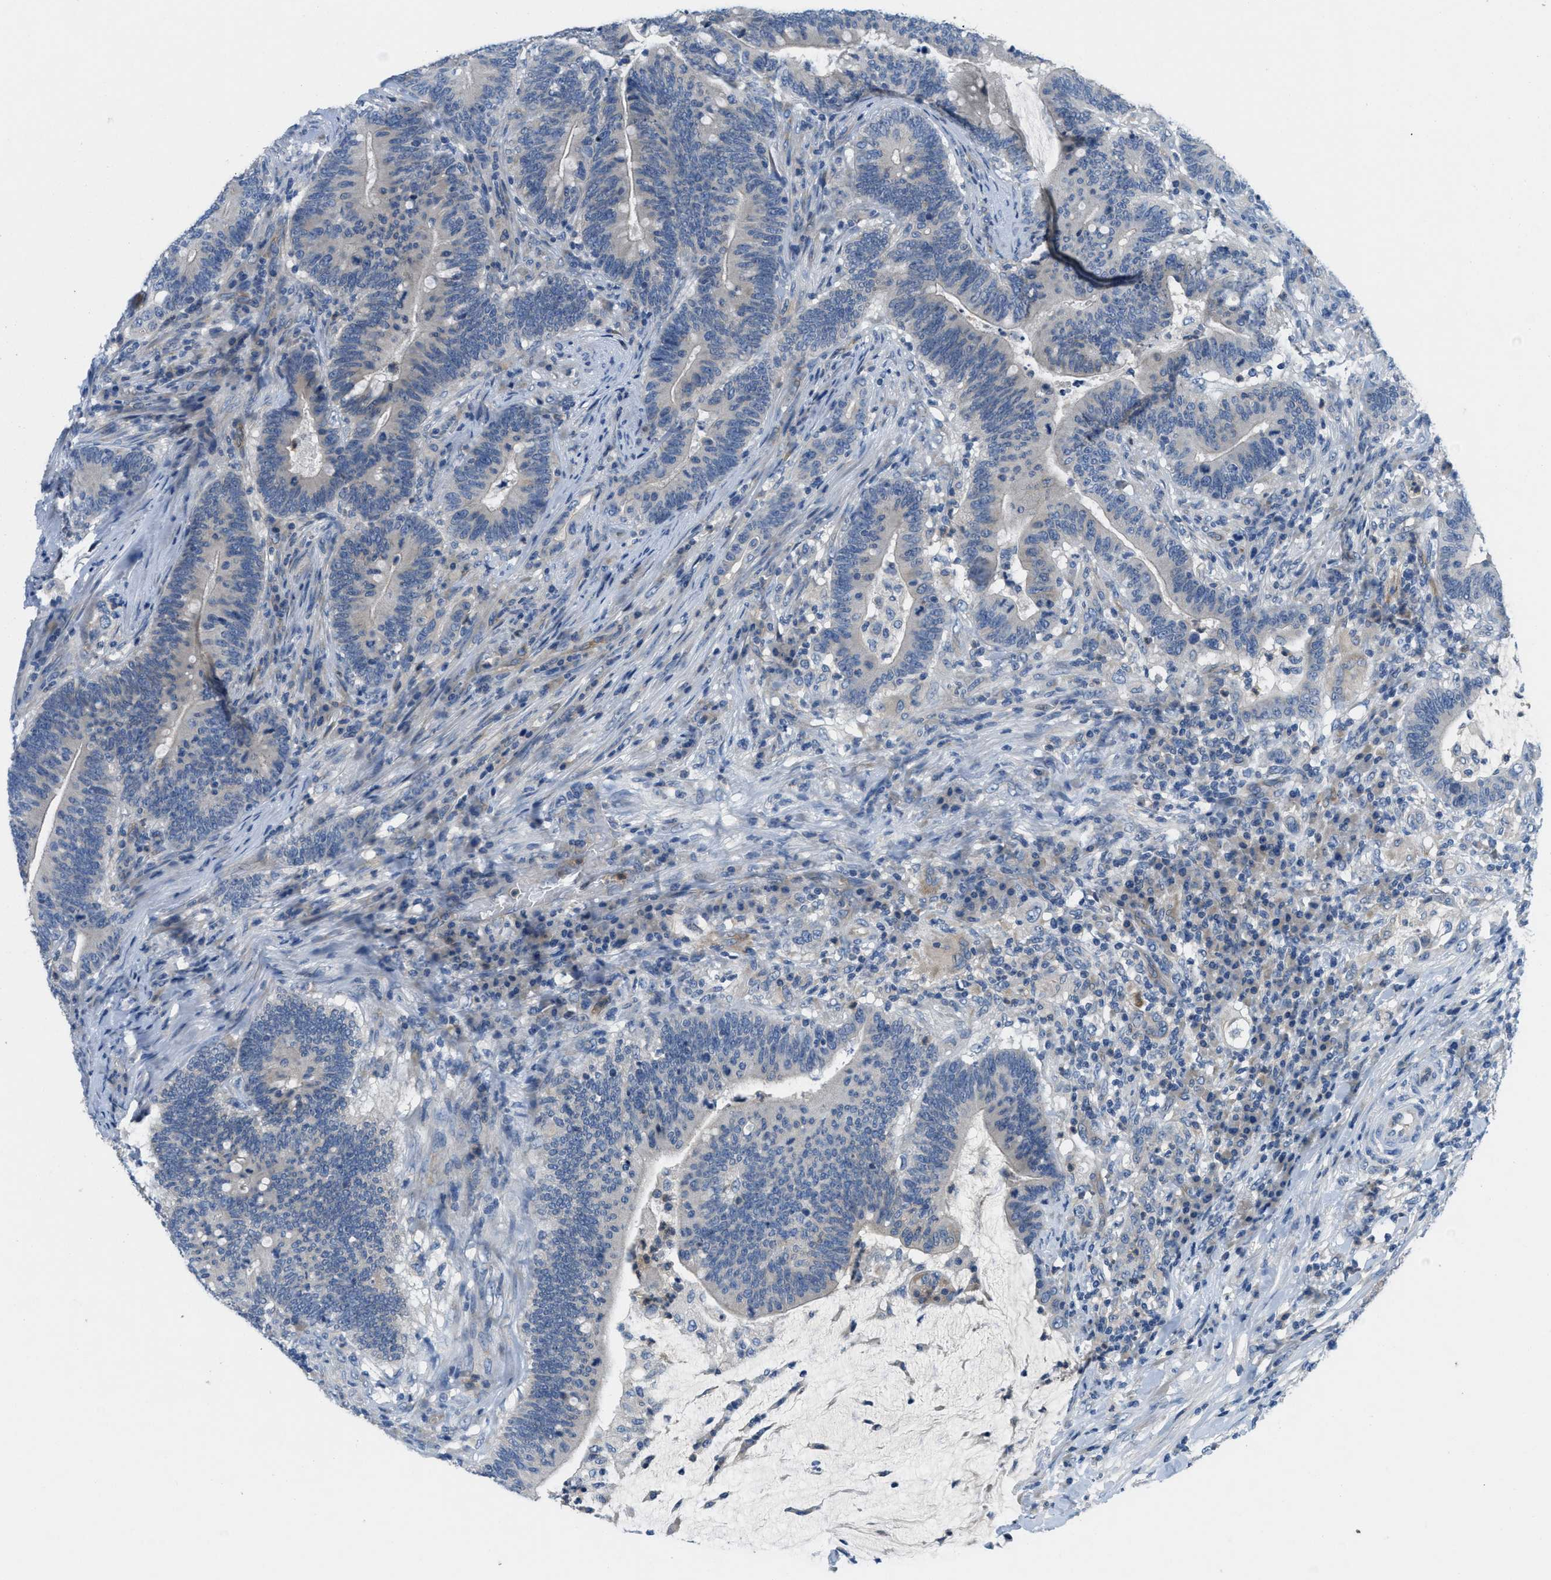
{"staining": {"intensity": "negative", "quantity": "none", "location": "none"}, "tissue": "colorectal cancer", "cell_type": "Tumor cells", "image_type": "cancer", "snomed": [{"axis": "morphology", "description": "Normal tissue, NOS"}, {"axis": "morphology", "description": "Adenocarcinoma, NOS"}, {"axis": "topography", "description": "Colon"}], "caption": "Protein analysis of colorectal cancer (adenocarcinoma) shows no significant positivity in tumor cells.", "gene": "PGR", "patient": {"sex": "female", "age": 66}}